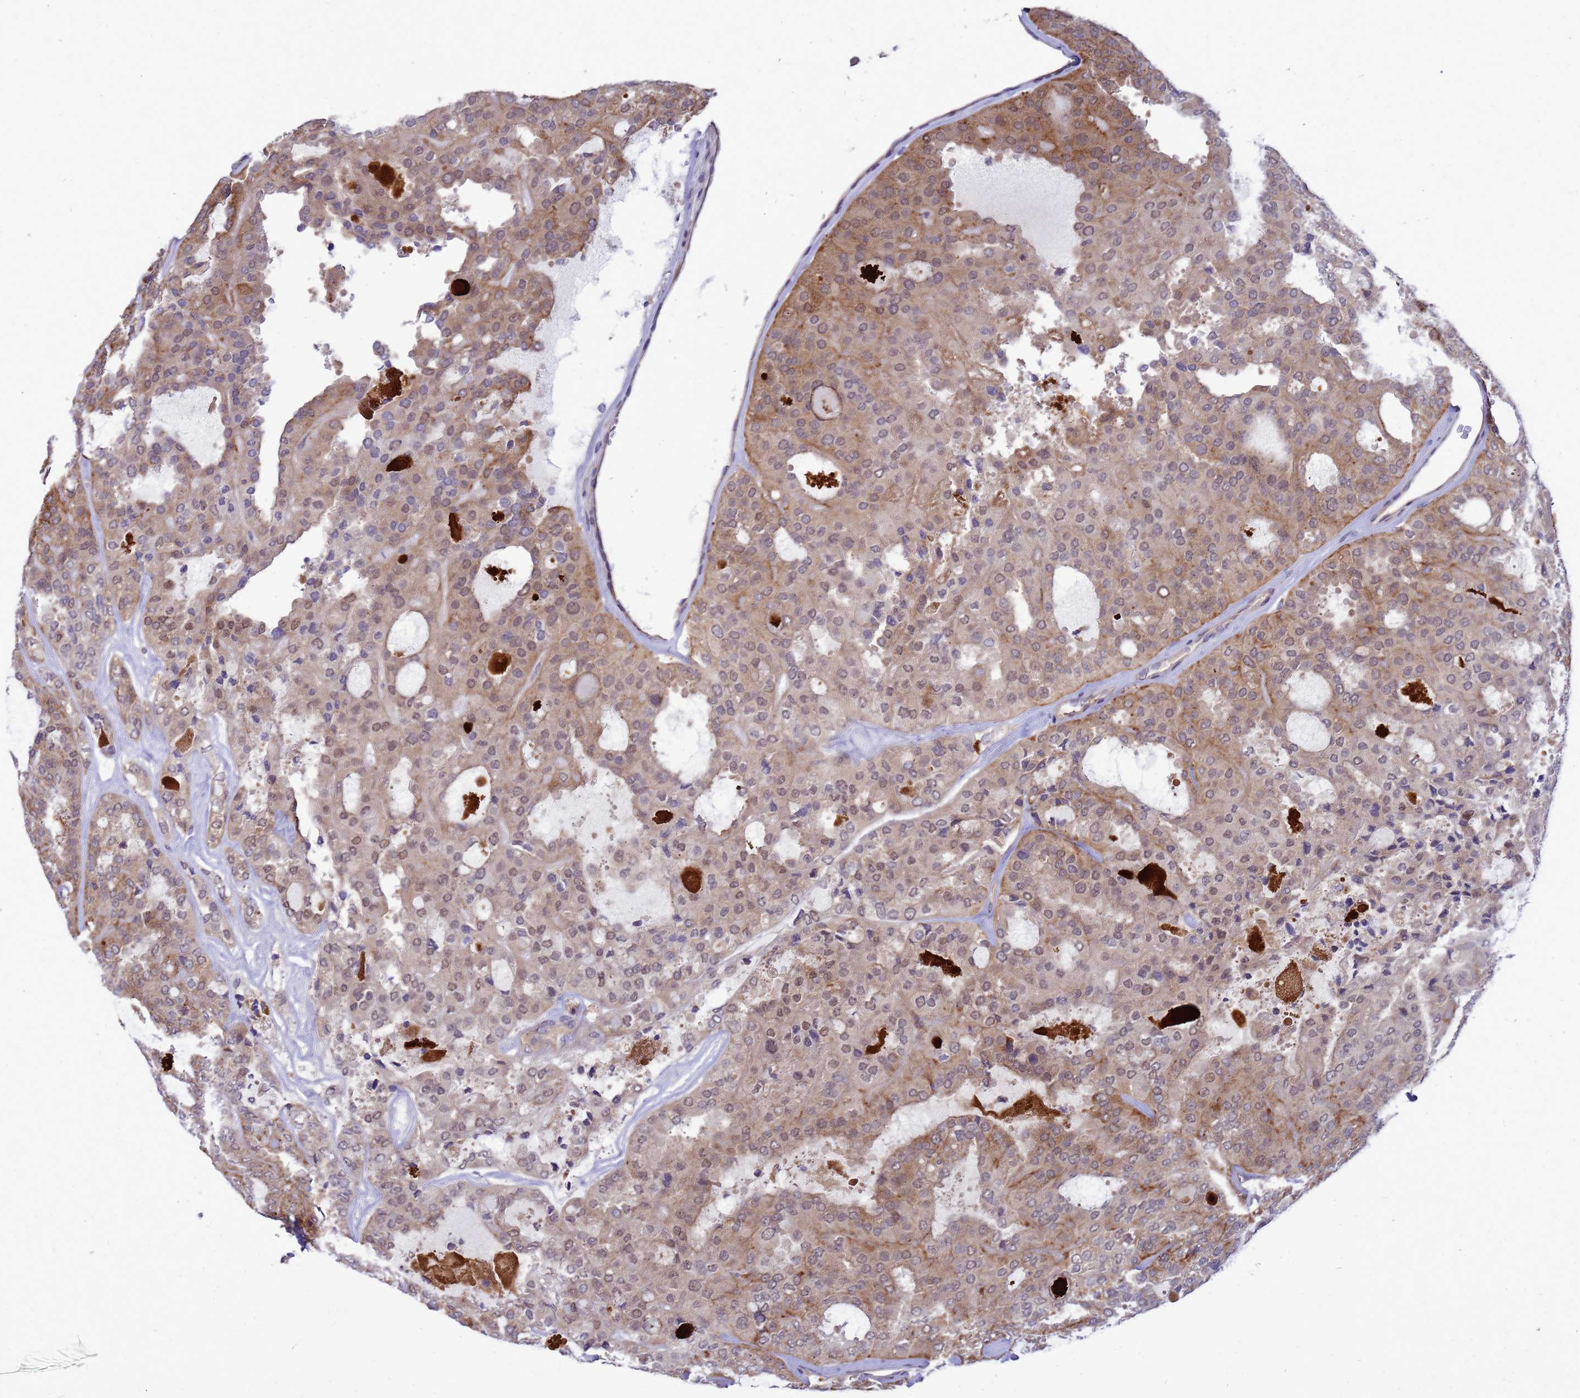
{"staining": {"intensity": "moderate", "quantity": ">75%", "location": "cytoplasmic/membranous"}, "tissue": "thyroid cancer", "cell_type": "Tumor cells", "image_type": "cancer", "snomed": [{"axis": "morphology", "description": "Follicular adenoma carcinoma, NOS"}, {"axis": "topography", "description": "Thyroid gland"}], "caption": "Immunohistochemistry (IHC) of thyroid cancer (follicular adenoma carcinoma) demonstrates medium levels of moderate cytoplasmic/membranous expression in about >75% of tumor cells.", "gene": "ENOPH1", "patient": {"sex": "male", "age": 75}}